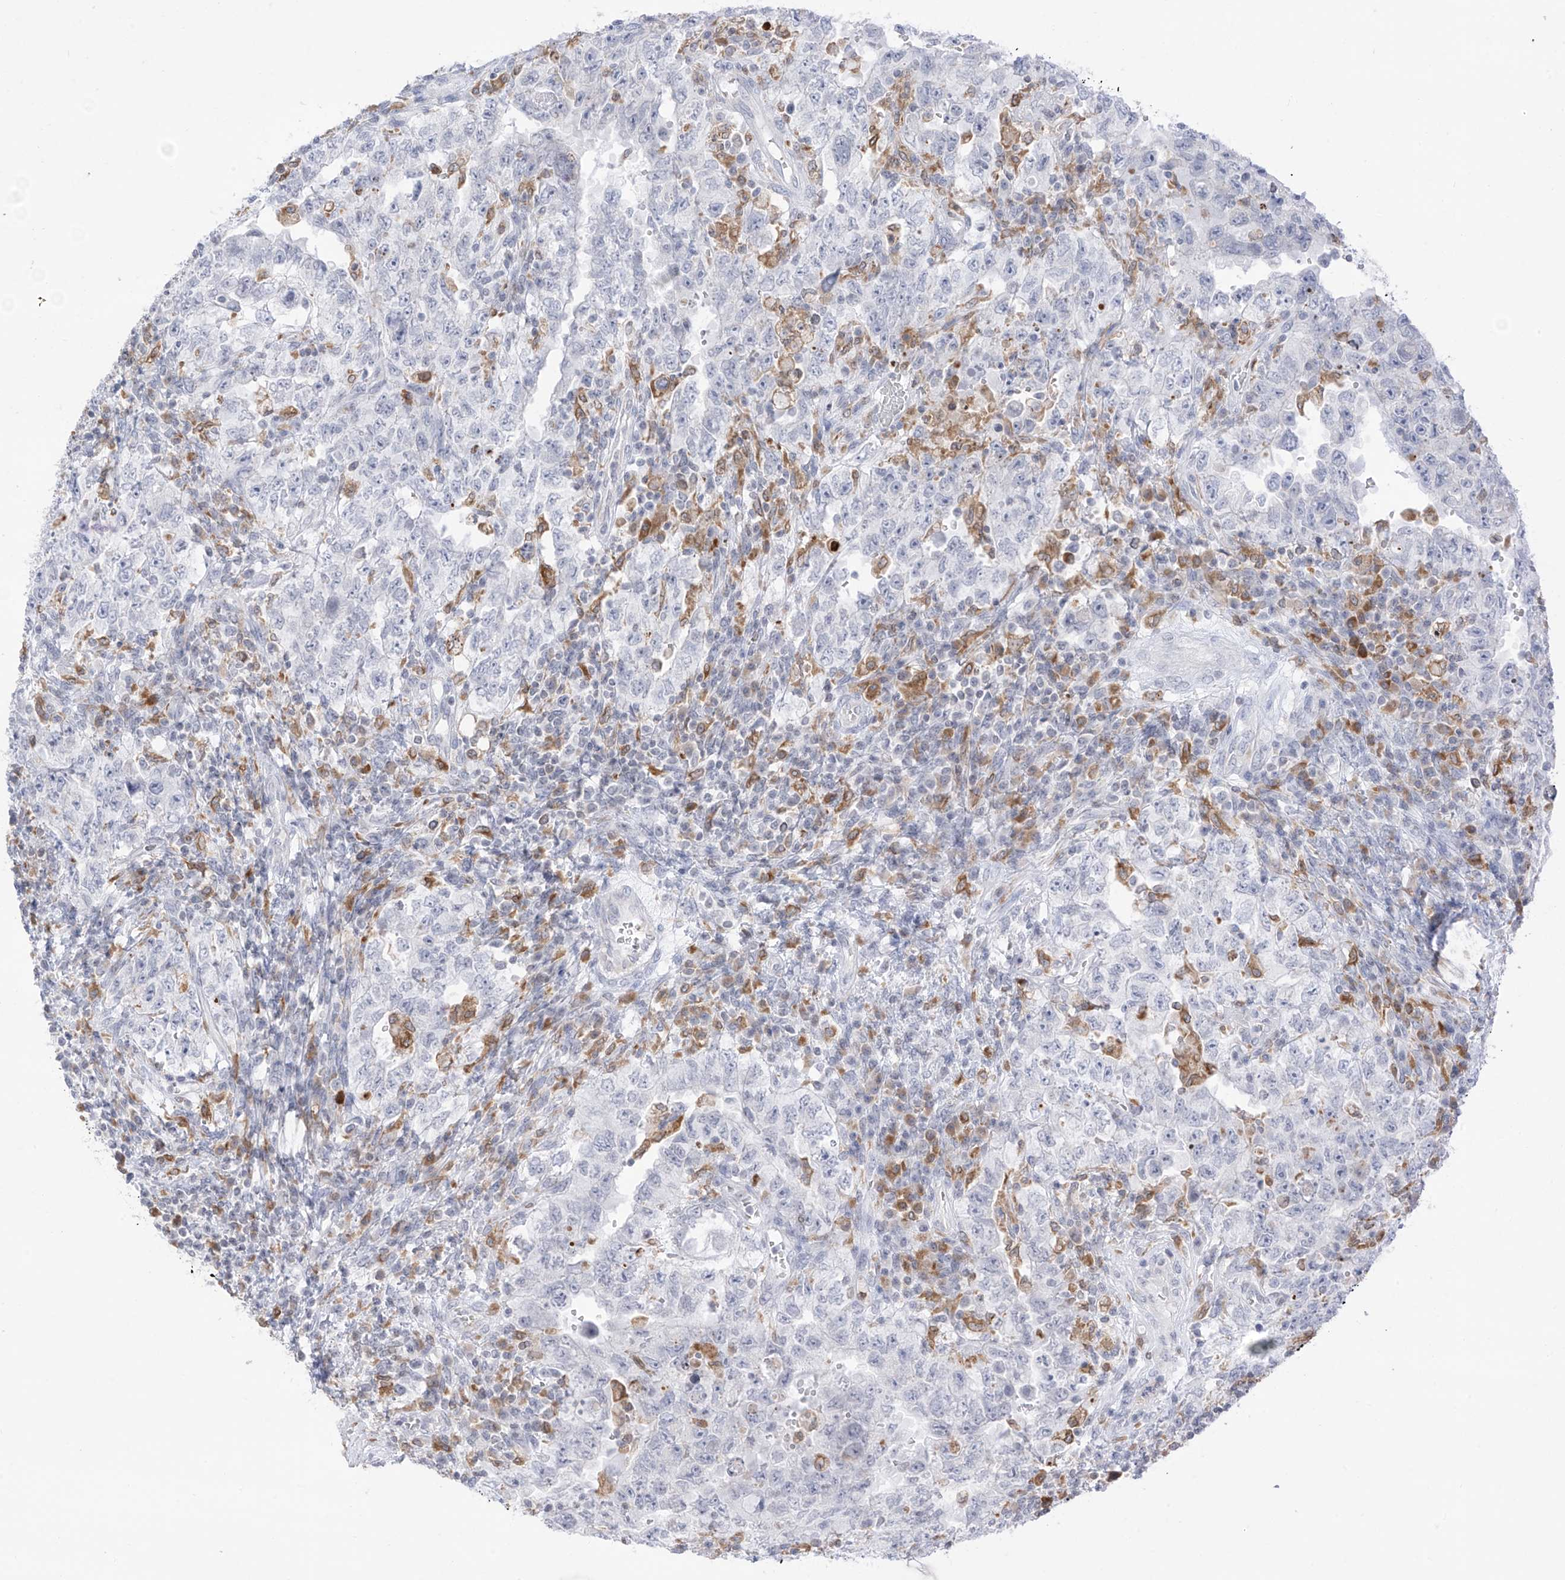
{"staining": {"intensity": "negative", "quantity": "none", "location": "none"}, "tissue": "testis cancer", "cell_type": "Tumor cells", "image_type": "cancer", "snomed": [{"axis": "morphology", "description": "Carcinoma, Embryonal, NOS"}, {"axis": "topography", "description": "Testis"}], "caption": "Immunohistochemistry (IHC) photomicrograph of testis embryonal carcinoma stained for a protein (brown), which demonstrates no positivity in tumor cells.", "gene": "TBXAS1", "patient": {"sex": "male", "age": 26}}